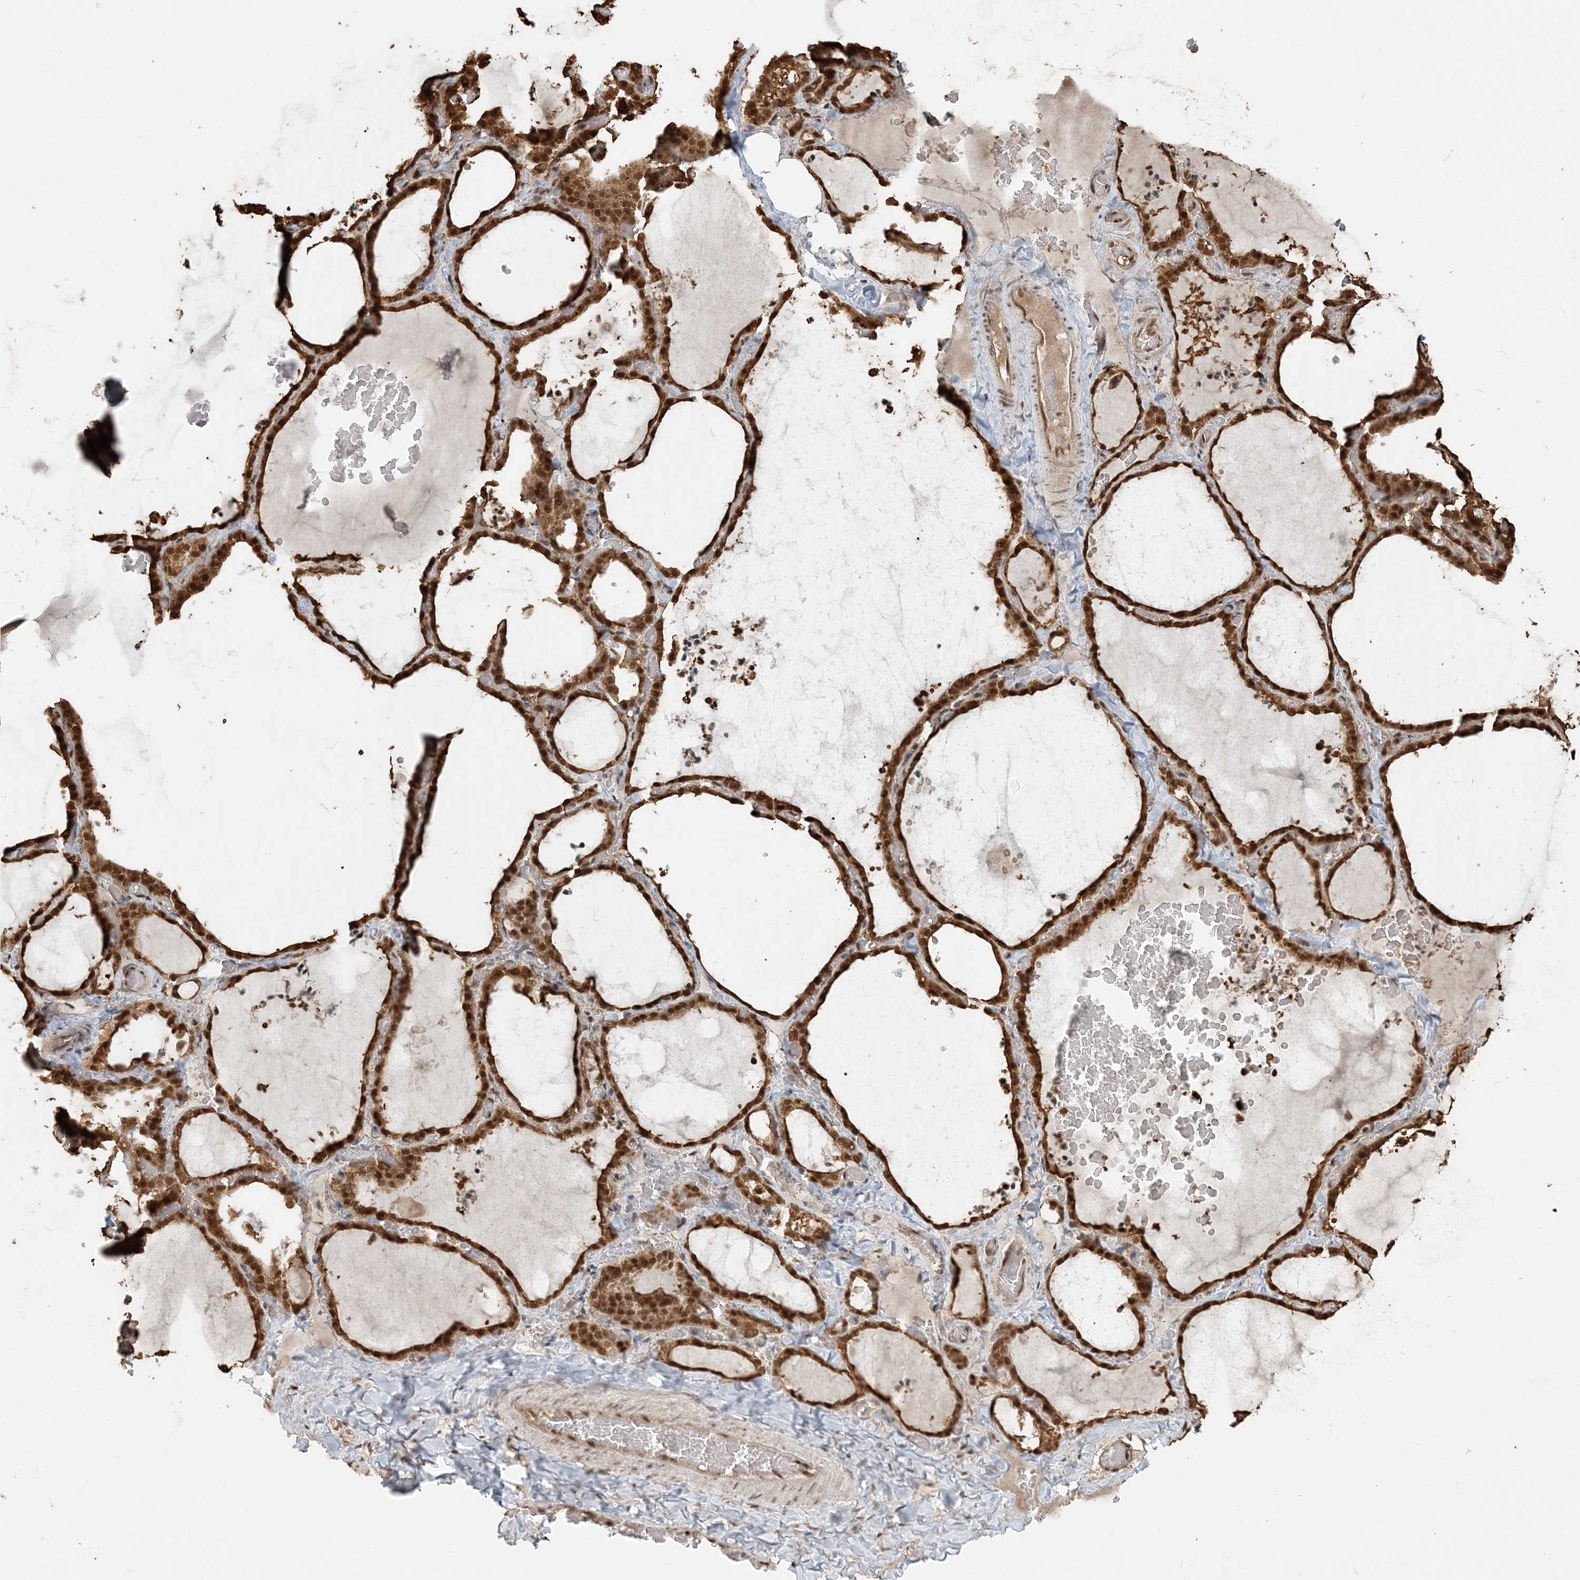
{"staining": {"intensity": "strong", "quantity": ">75%", "location": "cytoplasmic/membranous,nuclear"}, "tissue": "thyroid gland", "cell_type": "Glandular cells", "image_type": "normal", "snomed": [{"axis": "morphology", "description": "Normal tissue, NOS"}, {"axis": "topography", "description": "Thyroid gland"}], "caption": "A high amount of strong cytoplasmic/membranous,nuclear staining is identified in about >75% of glandular cells in benign thyroid gland. (DAB (3,3'-diaminobenzidine) IHC with brightfield microscopy, high magnification).", "gene": "ARHGAP35", "patient": {"sex": "female", "age": 22}}